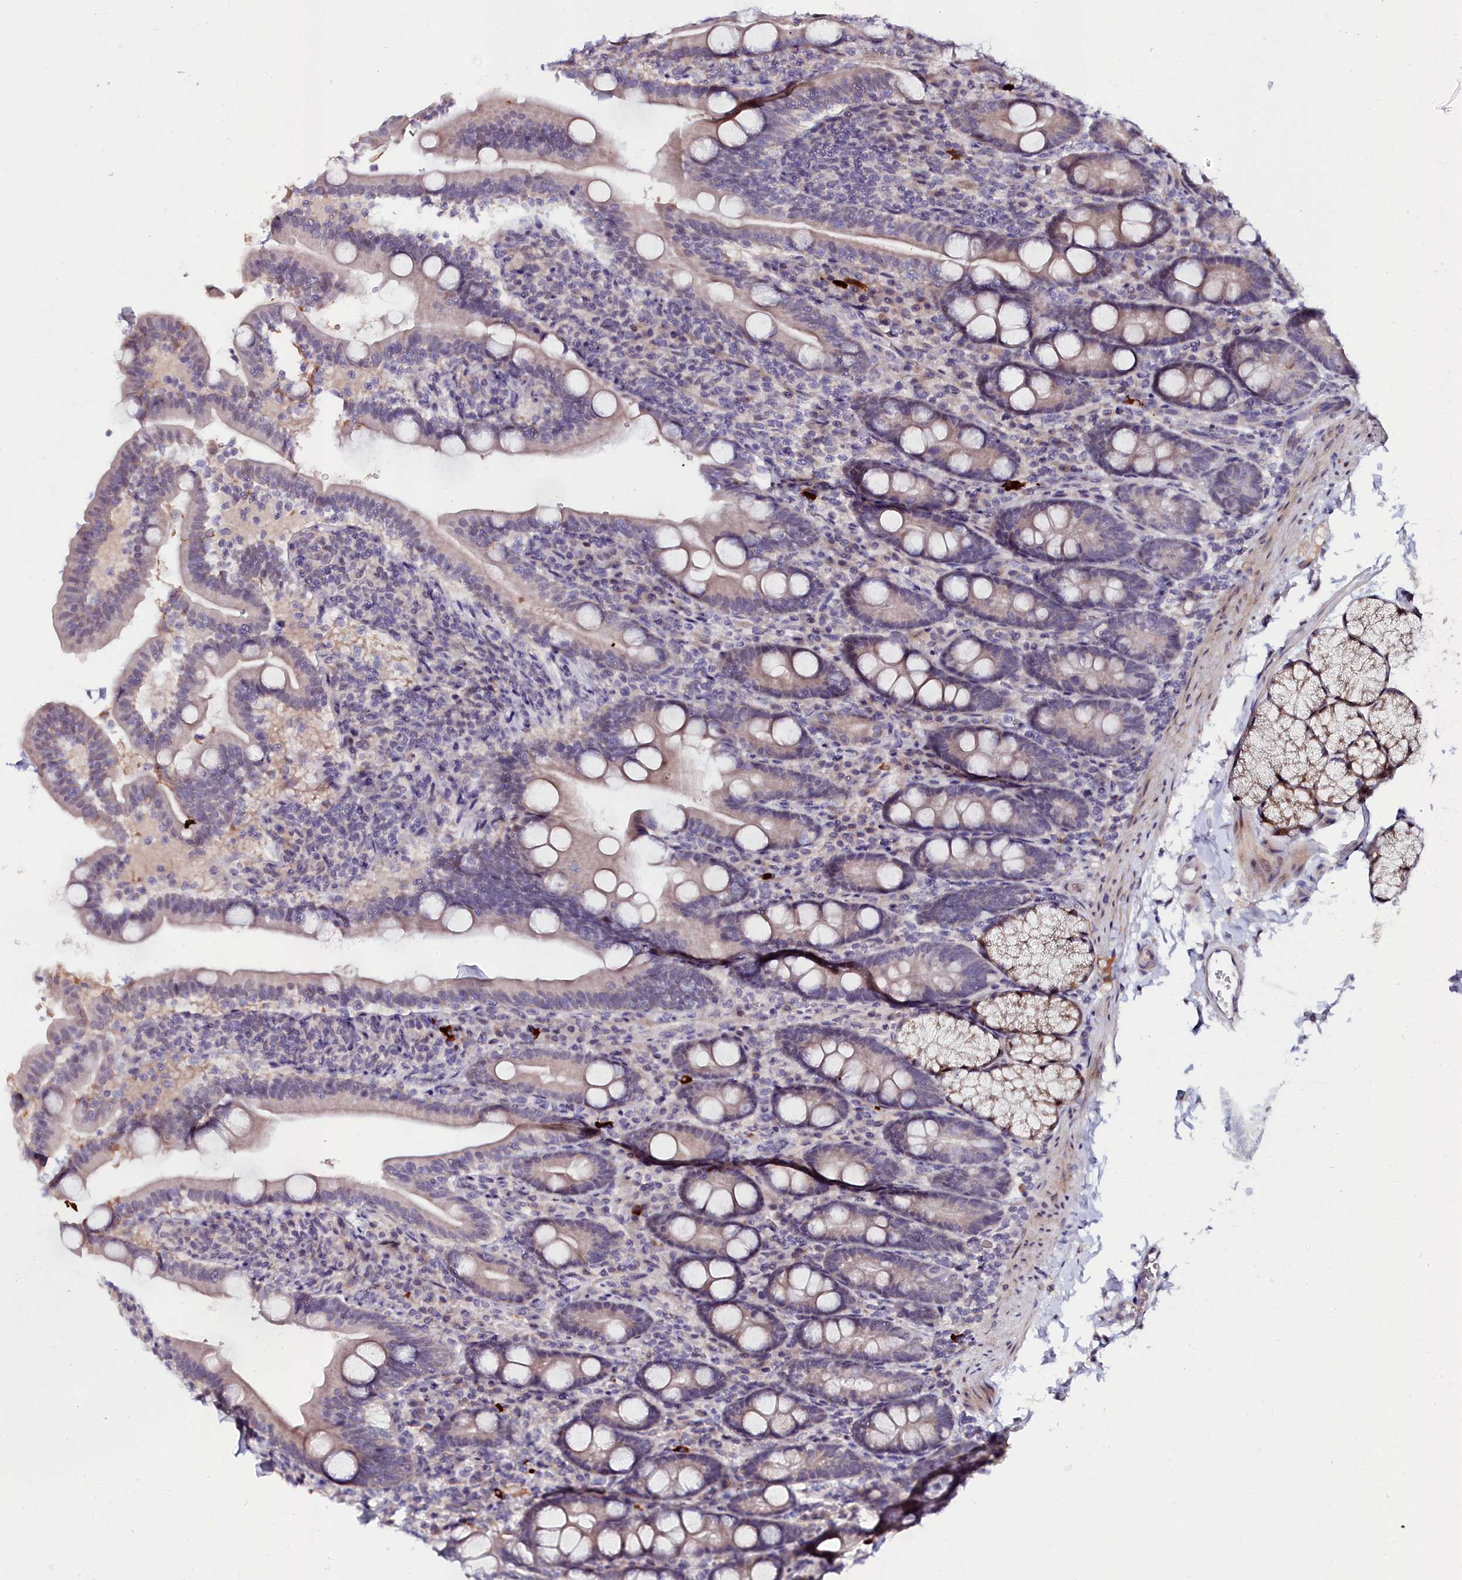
{"staining": {"intensity": "weak", "quantity": "<25%", "location": "cytoplasmic/membranous"}, "tissue": "duodenum", "cell_type": "Glandular cells", "image_type": "normal", "snomed": [{"axis": "morphology", "description": "Normal tissue, NOS"}, {"axis": "topography", "description": "Duodenum"}], "caption": "Immunohistochemistry histopathology image of unremarkable duodenum: duodenum stained with DAB (3,3'-diaminobenzidine) shows no significant protein positivity in glandular cells.", "gene": "KCTD18", "patient": {"sex": "male", "age": 35}}